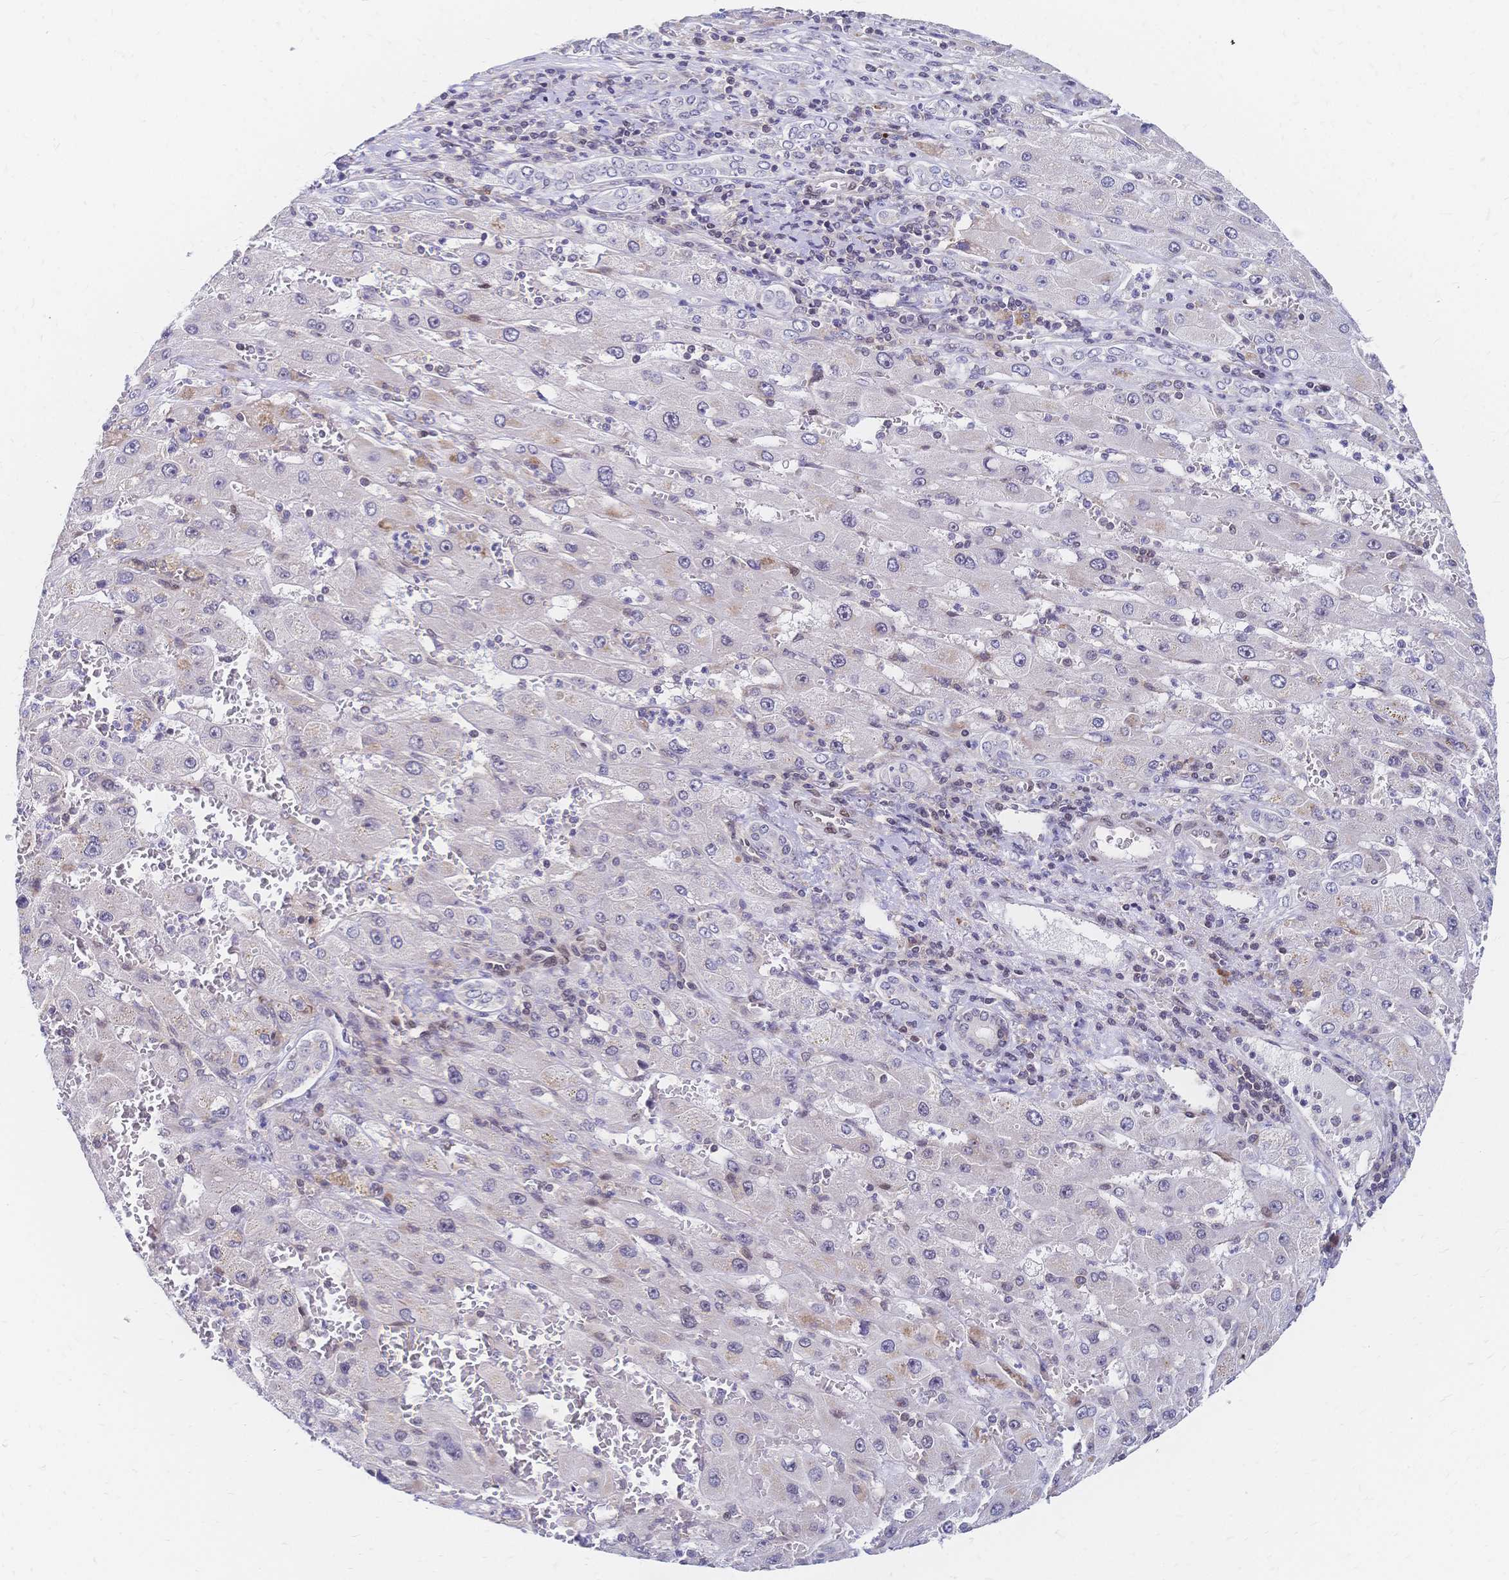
{"staining": {"intensity": "negative", "quantity": "none", "location": "none"}, "tissue": "liver cancer", "cell_type": "Tumor cells", "image_type": "cancer", "snomed": [{"axis": "morphology", "description": "Carcinoma, Hepatocellular, NOS"}, {"axis": "topography", "description": "Liver"}], "caption": "Protein analysis of hepatocellular carcinoma (liver) exhibits no significant positivity in tumor cells.", "gene": "CBX7", "patient": {"sex": "female", "age": 73}}